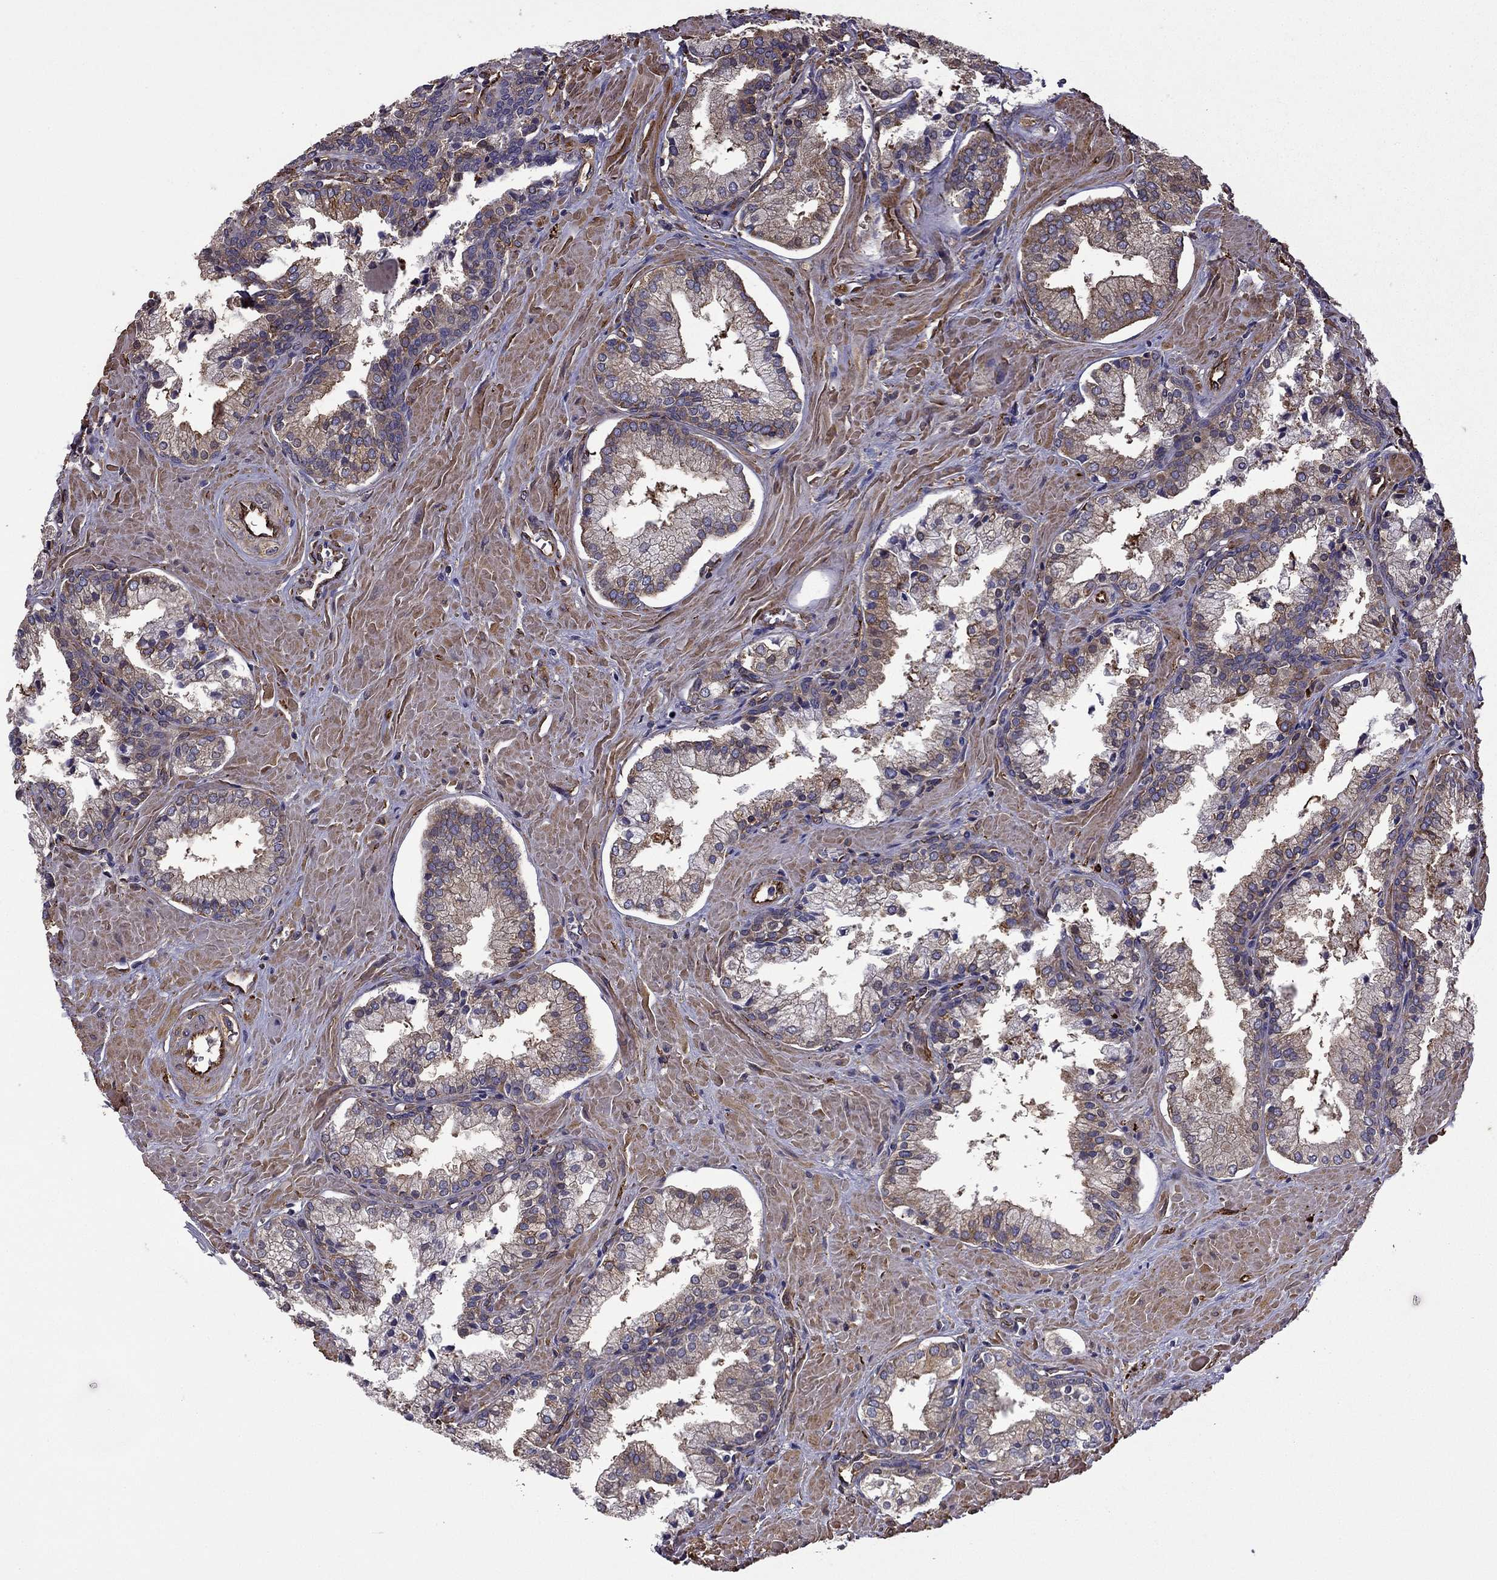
{"staining": {"intensity": "moderate", "quantity": ">75%", "location": "cytoplasmic/membranous"}, "tissue": "prostate cancer", "cell_type": "Tumor cells", "image_type": "cancer", "snomed": [{"axis": "morphology", "description": "Adenocarcinoma, NOS"}, {"axis": "topography", "description": "Prostate and seminal vesicle, NOS"}, {"axis": "topography", "description": "Prostate"}], "caption": "Adenocarcinoma (prostate) was stained to show a protein in brown. There is medium levels of moderate cytoplasmic/membranous positivity in approximately >75% of tumor cells.", "gene": "MAP4", "patient": {"sex": "male", "age": 44}}